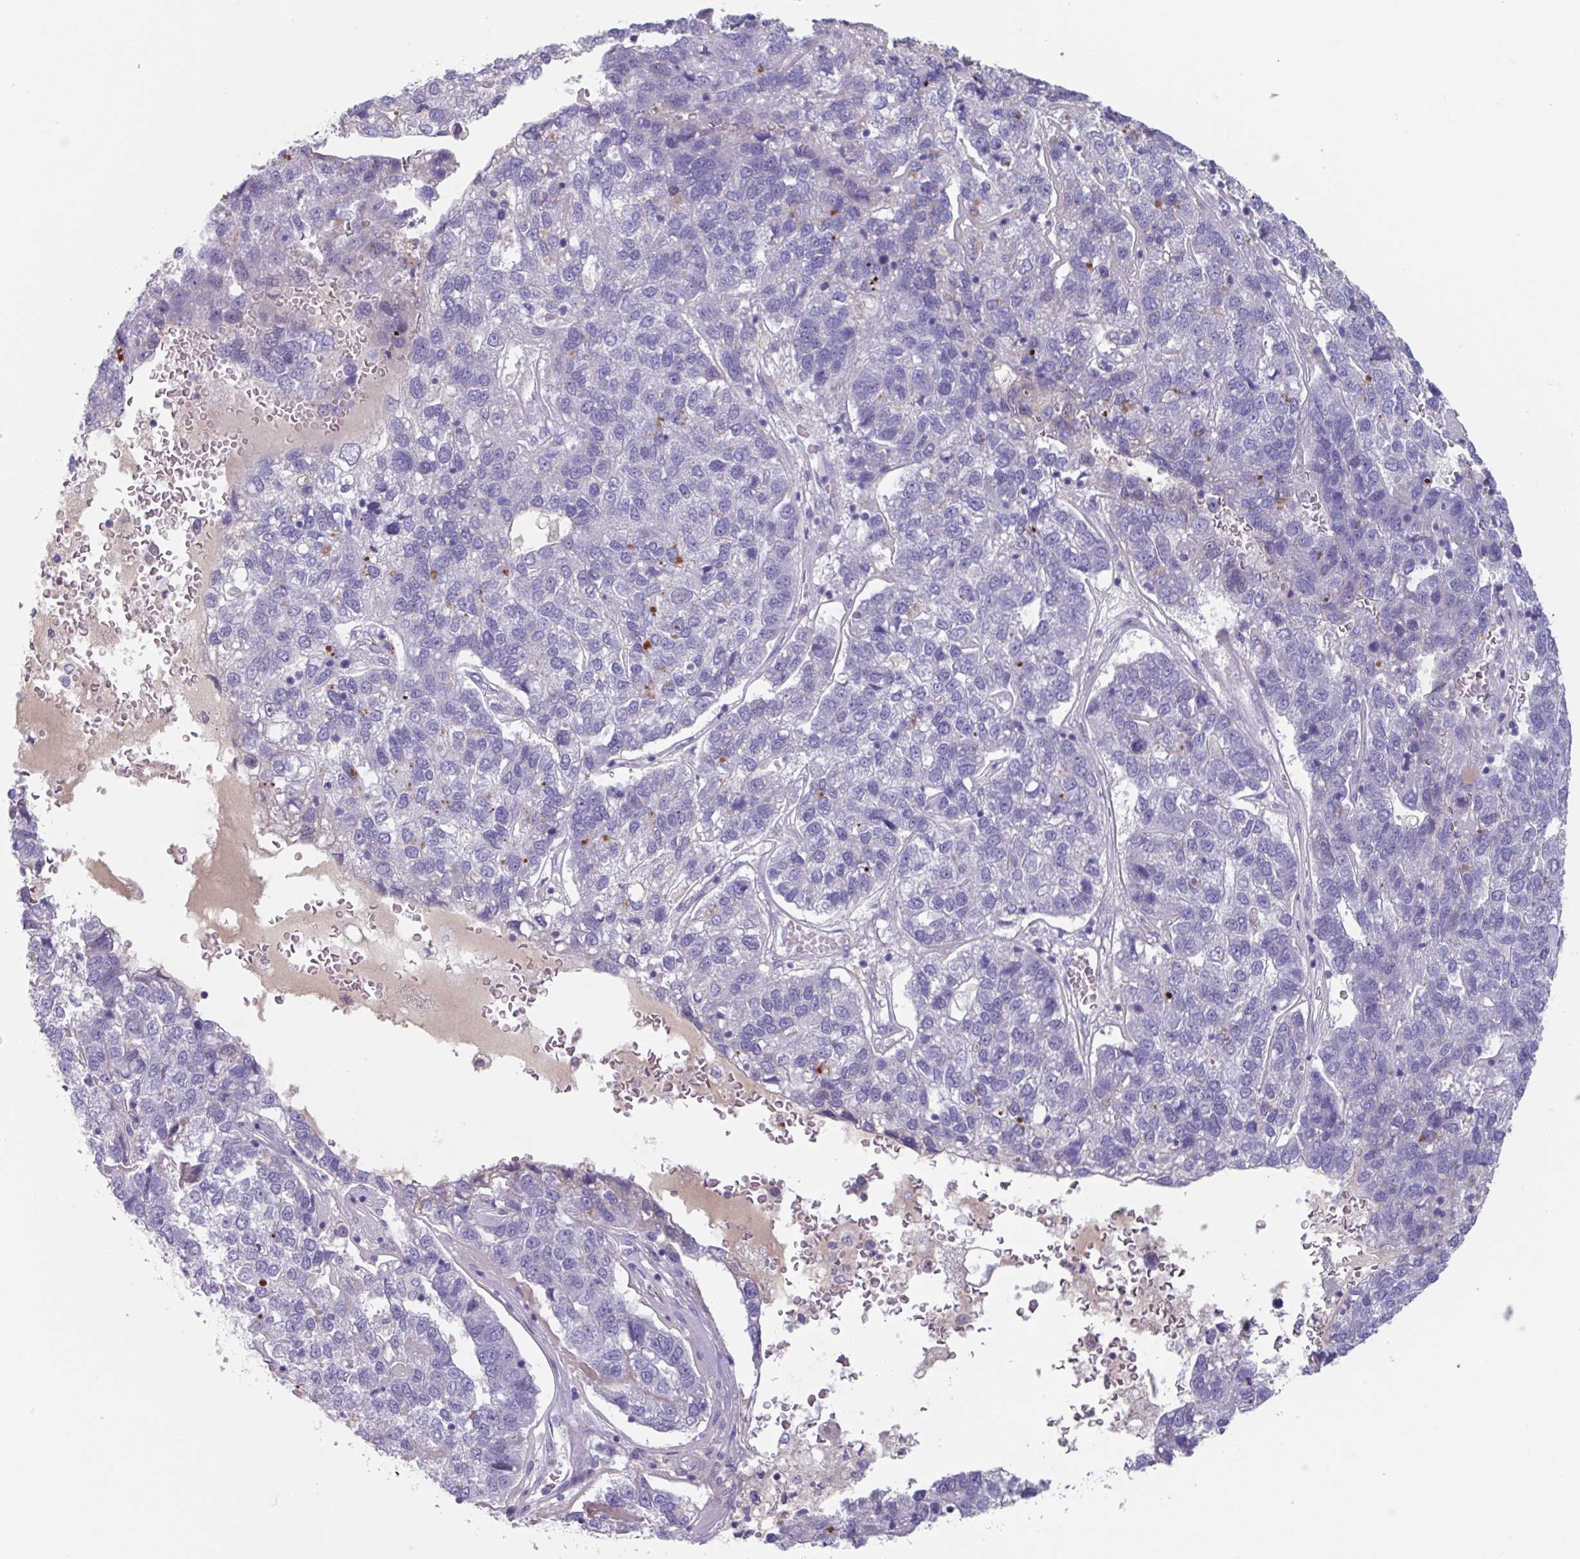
{"staining": {"intensity": "negative", "quantity": "none", "location": "none"}, "tissue": "pancreatic cancer", "cell_type": "Tumor cells", "image_type": "cancer", "snomed": [{"axis": "morphology", "description": "Adenocarcinoma, NOS"}, {"axis": "topography", "description": "Pancreas"}], "caption": "The photomicrograph reveals no significant staining in tumor cells of adenocarcinoma (pancreatic).", "gene": "OR2T10", "patient": {"sex": "female", "age": 61}}